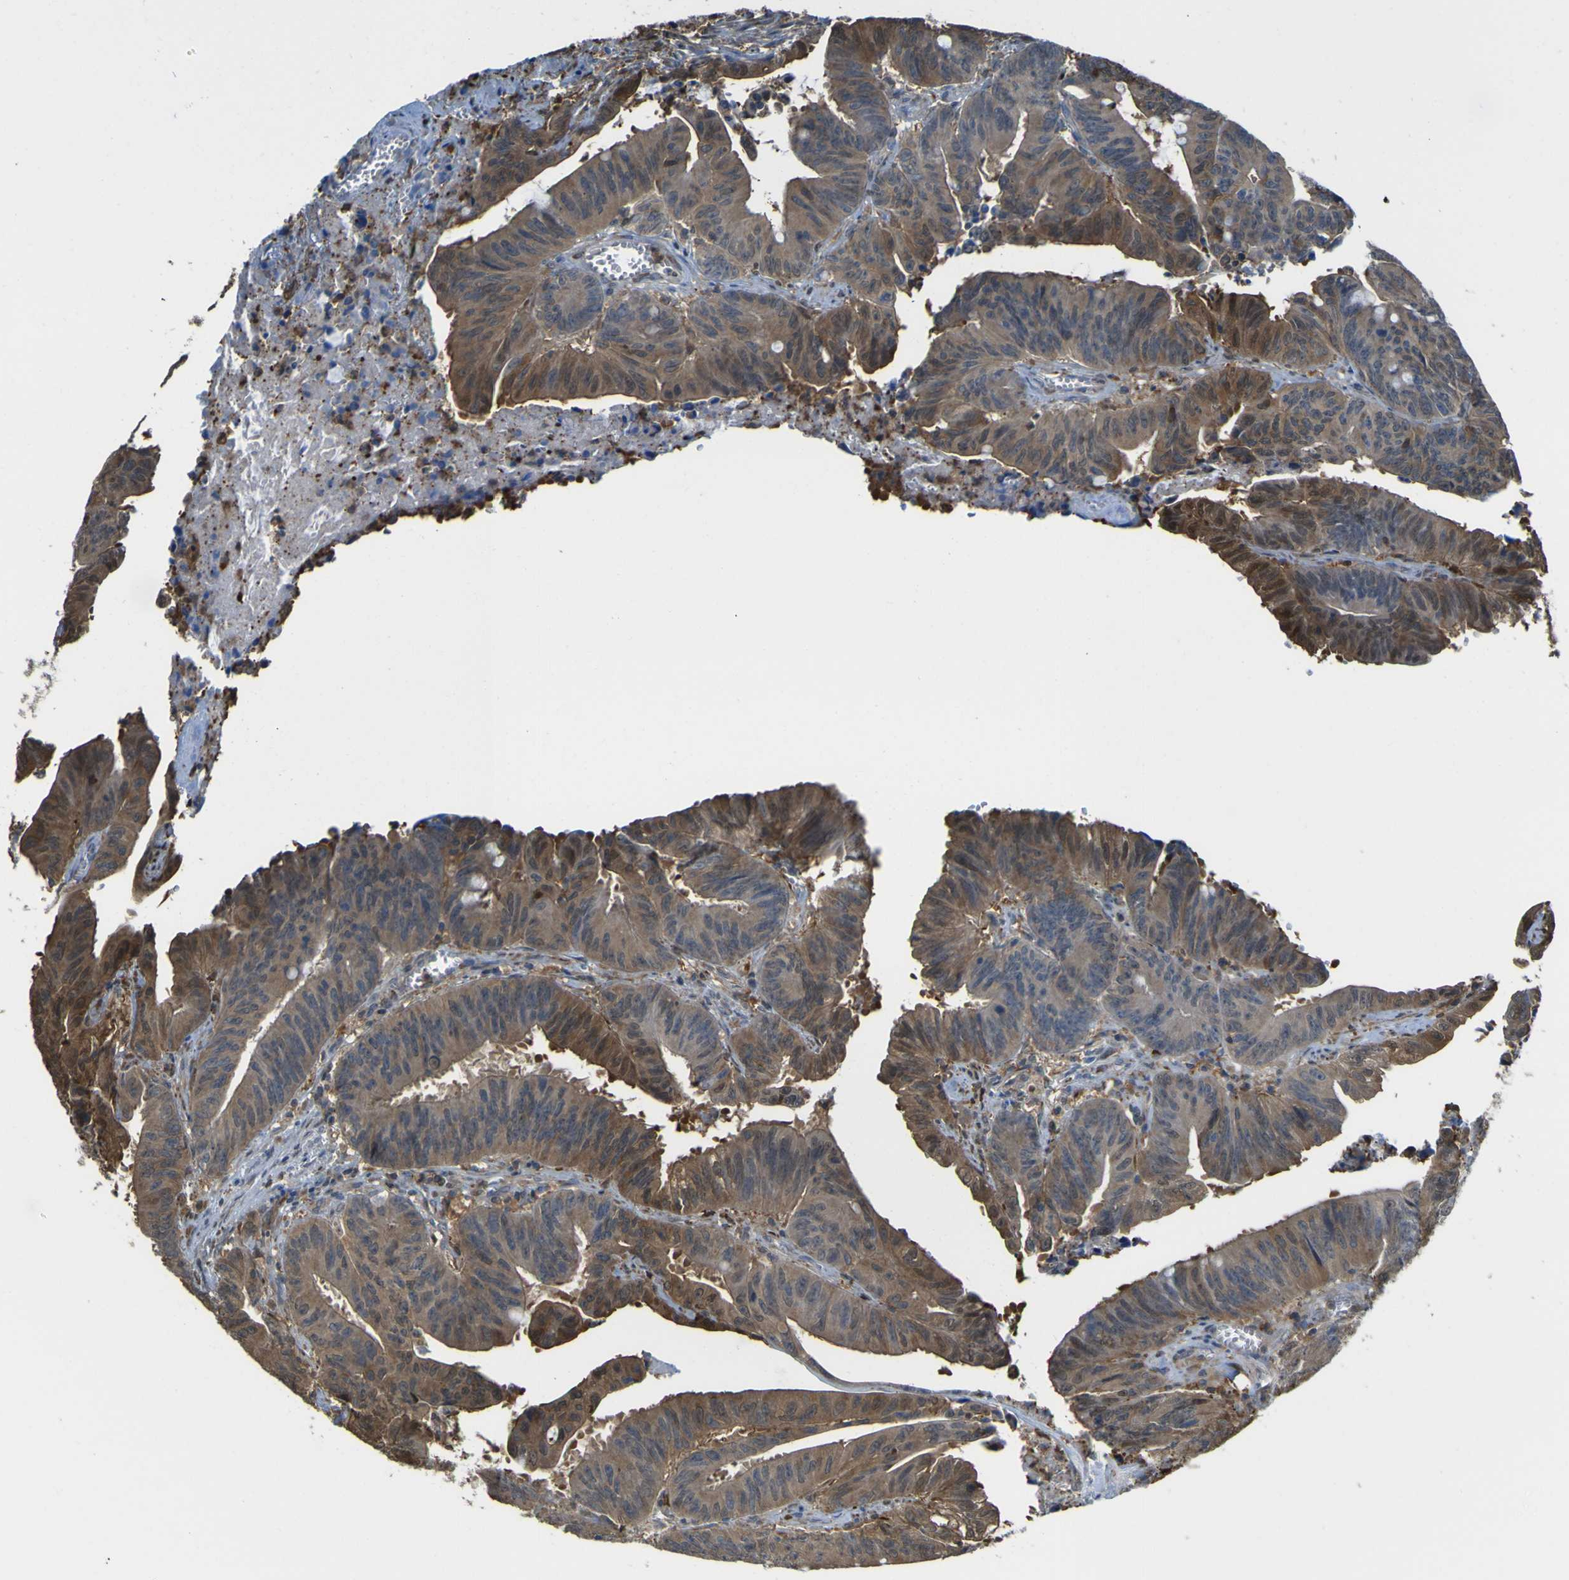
{"staining": {"intensity": "moderate", "quantity": ">75%", "location": "cytoplasmic/membranous"}, "tissue": "colorectal cancer", "cell_type": "Tumor cells", "image_type": "cancer", "snomed": [{"axis": "morphology", "description": "Adenocarcinoma, NOS"}, {"axis": "topography", "description": "Colon"}], "caption": "Immunohistochemistry (IHC) (DAB) staining of colorectal cancer (adenocarcinoma) shows moderate cytoplasmic/membranous protein expression in approximately >75% of tumor cells.", "gene": "ABHD3", "patient": {"sex": "male", "age": 45}}